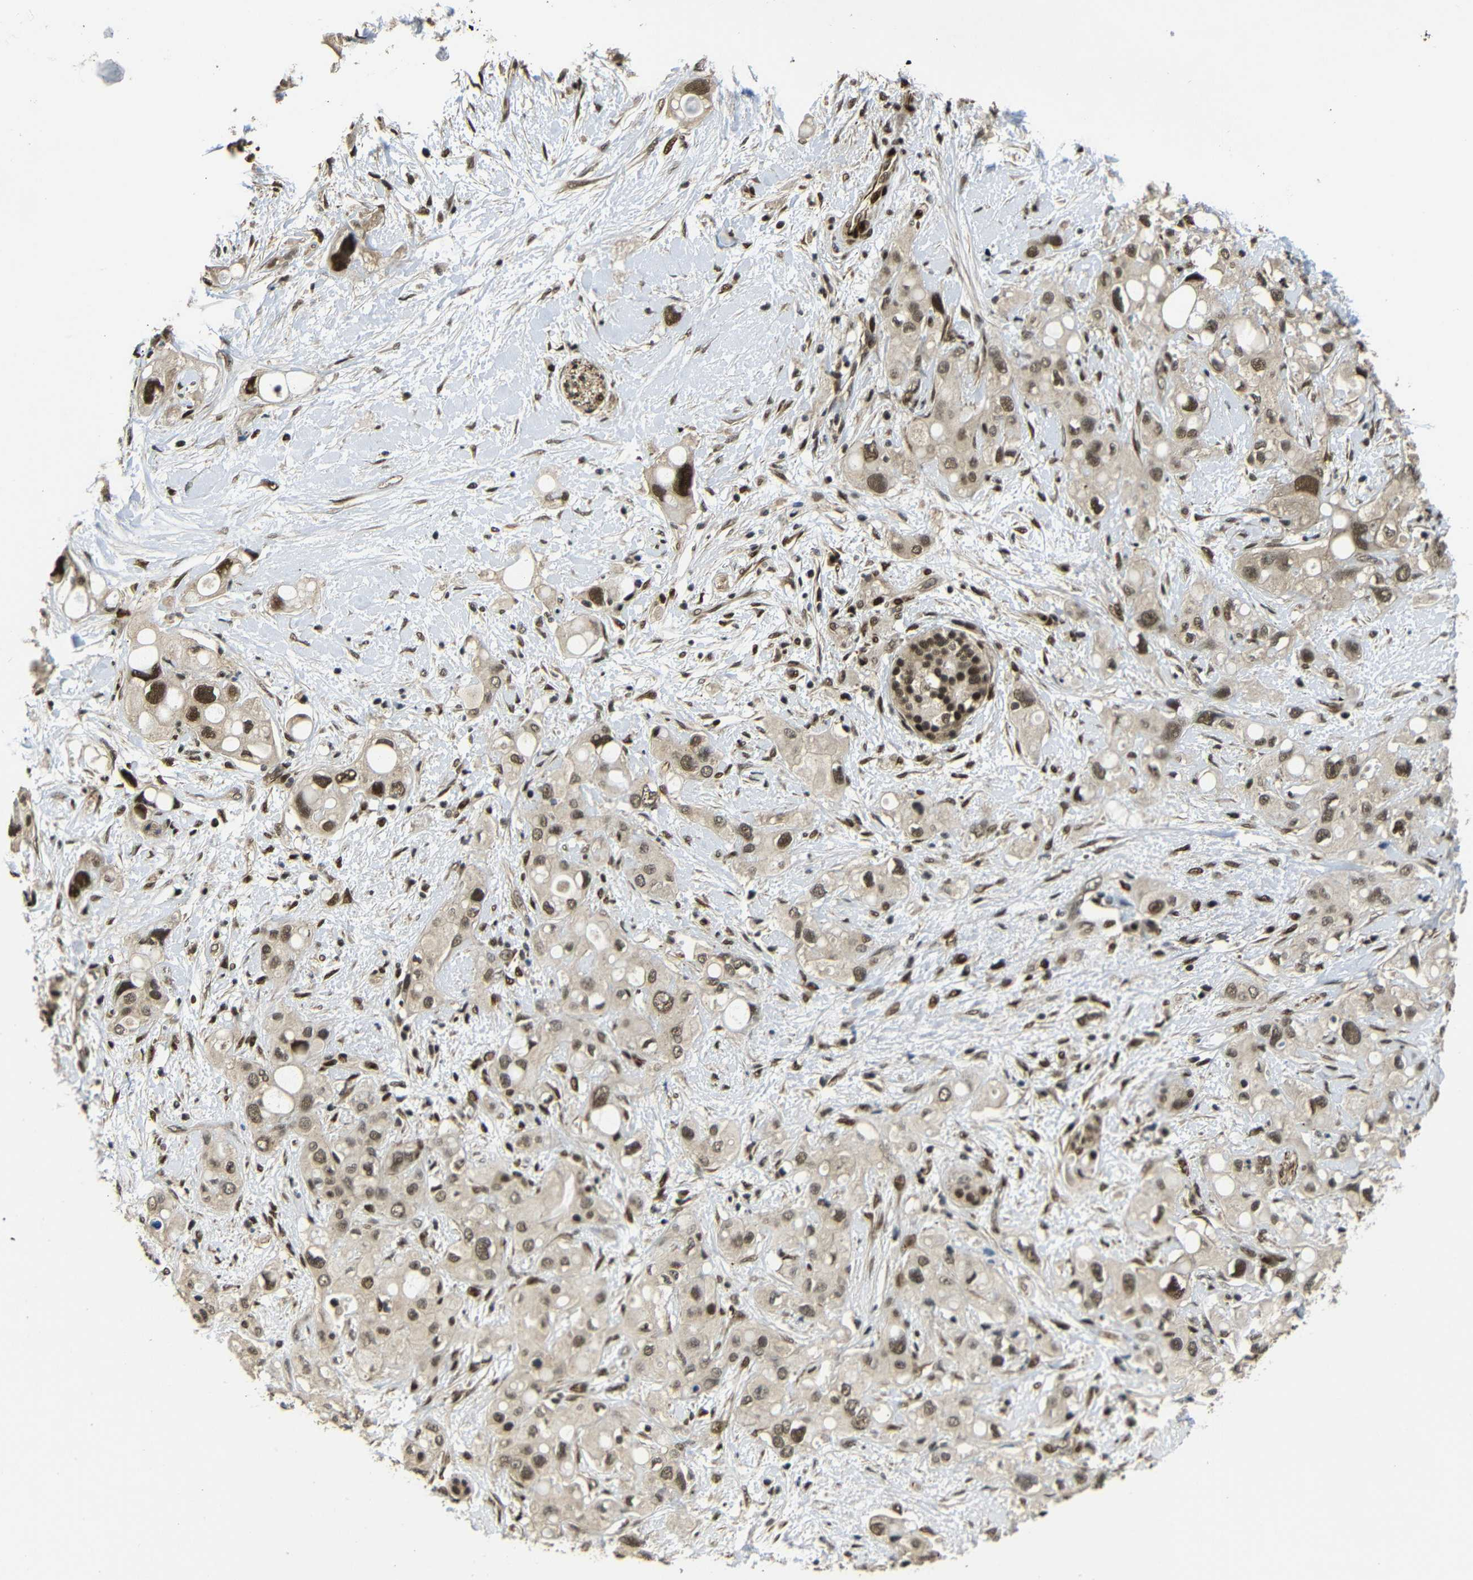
{"staining": {"intensity": "moderate", "quantity": ">75%", "location": "cytoplasmic/membranous,nuclear"}, "tissue": "pancreatic cancer", "cell_type": "Tumor cells", "image_type": "cancer", "snomed": [{"axis": "morphology", "description": "Adenocarcinoma, NOS"}, {"axis": "topography", "description": "Pancreas"}], "caption": "DAB (3,3'-diaminobenzidine) immunohistochemical staining of adenocarcinoma (pancreatic) exhibits moderate cytoplasmic/membranous and nuclear protein staining in about >75% of tumor cells.", "gene": "TBX2", "patient": {"sex": "female", "age": 56}}